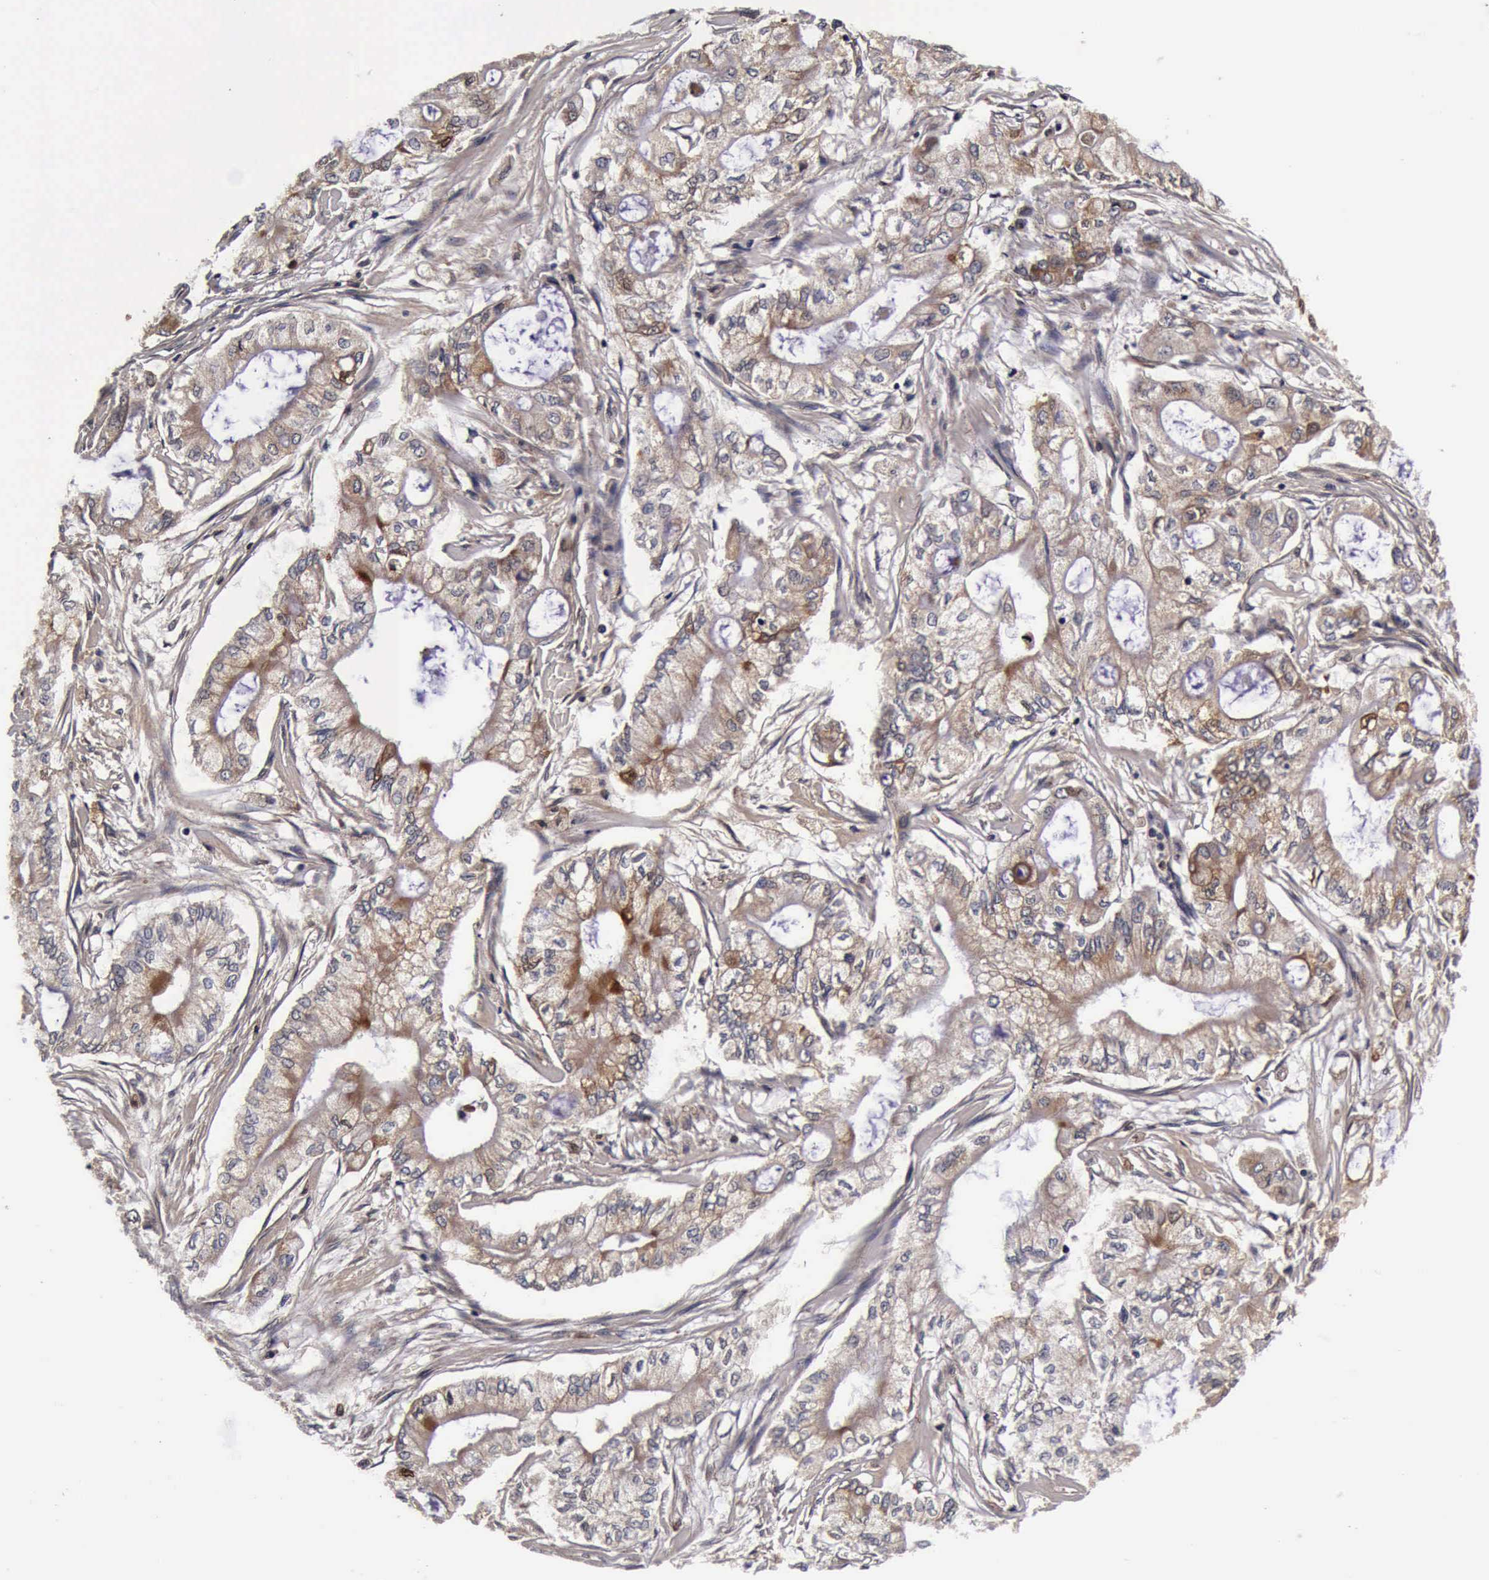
{"staining": {"intensity": "moderate", "quantity": ">75%", "location": "cytoplasmic/membranous"}, "tissue": "pancreatic cancer", "cell_type": "Tumor cells", "image_type": "cancer", "snomed": [{"axis": "morphology", "description": "Adenocarcinoma, NOS"}, {"axis": "topography", "description": "Pancreas"}], "caption": "Protein staining of pancreatic cancer (adenocarcinoma) tissue exhibits moderate cytoplasmic/membranous positivity in about >75% of tumor cells.", "gene": "CST3", "patient": {"sex": "male", "age": 79}}